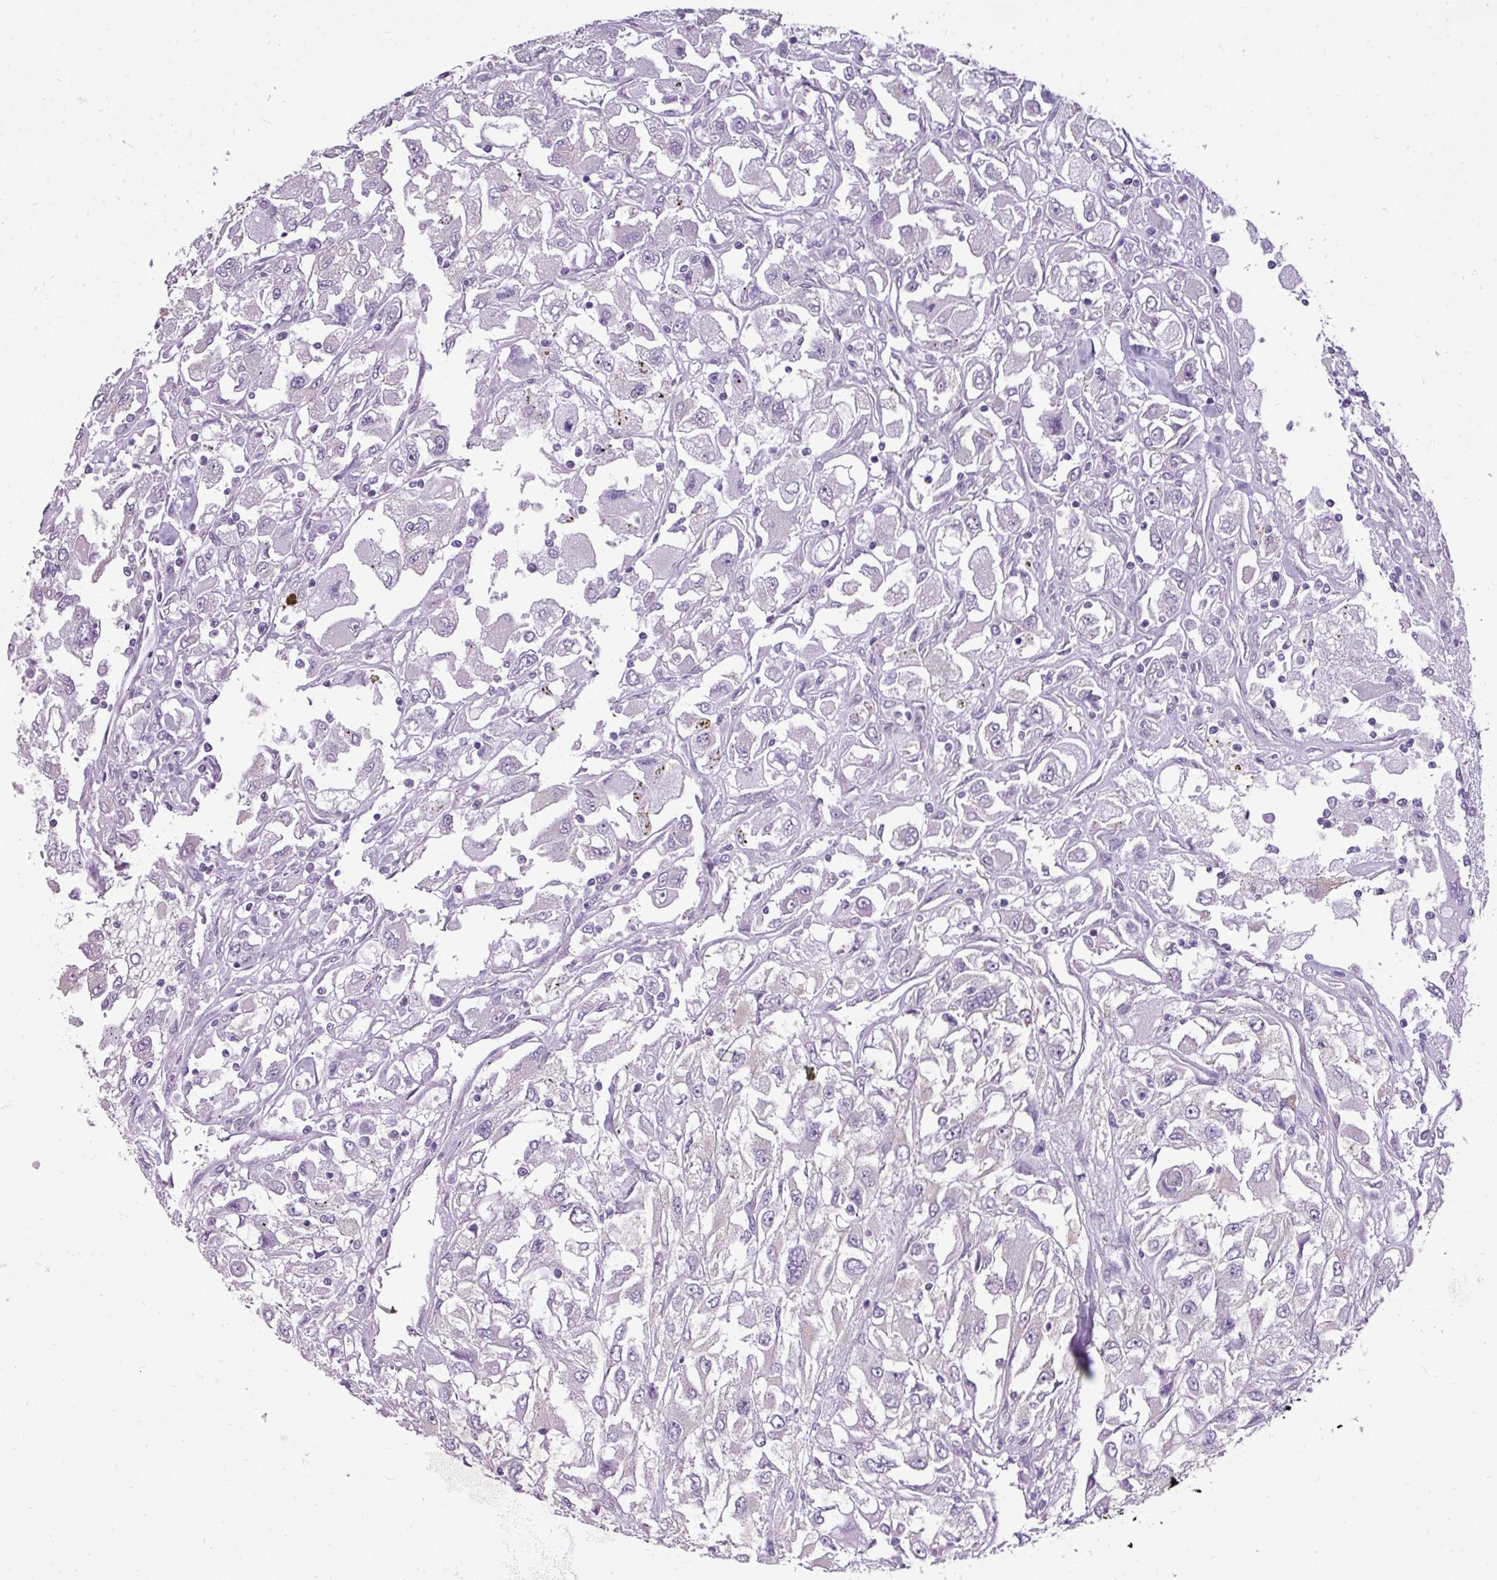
{"staining": {"intensity": "negative", "quantity": "none", "location": "none"}, "tissue": "renal cancer", "cell_type": "Tumor cells", "image_type": "cancer", "snomed": [{"axis": "morphology", "description": "Adenocarcinoma, NOS"}, {"axis": "topography", "description": "Kidney"}], "caption": "DAB immunohistochemical staining of renal cancer displays no significant expression in tumor cells. The staining was performed using DAB to visualize the protein expression in brown, while the nuclei were stained in blue with hematoxylin (Magnification: 20x).", "gene": "DNAAF9", "patient": {"sex": "female", "age": 52}}